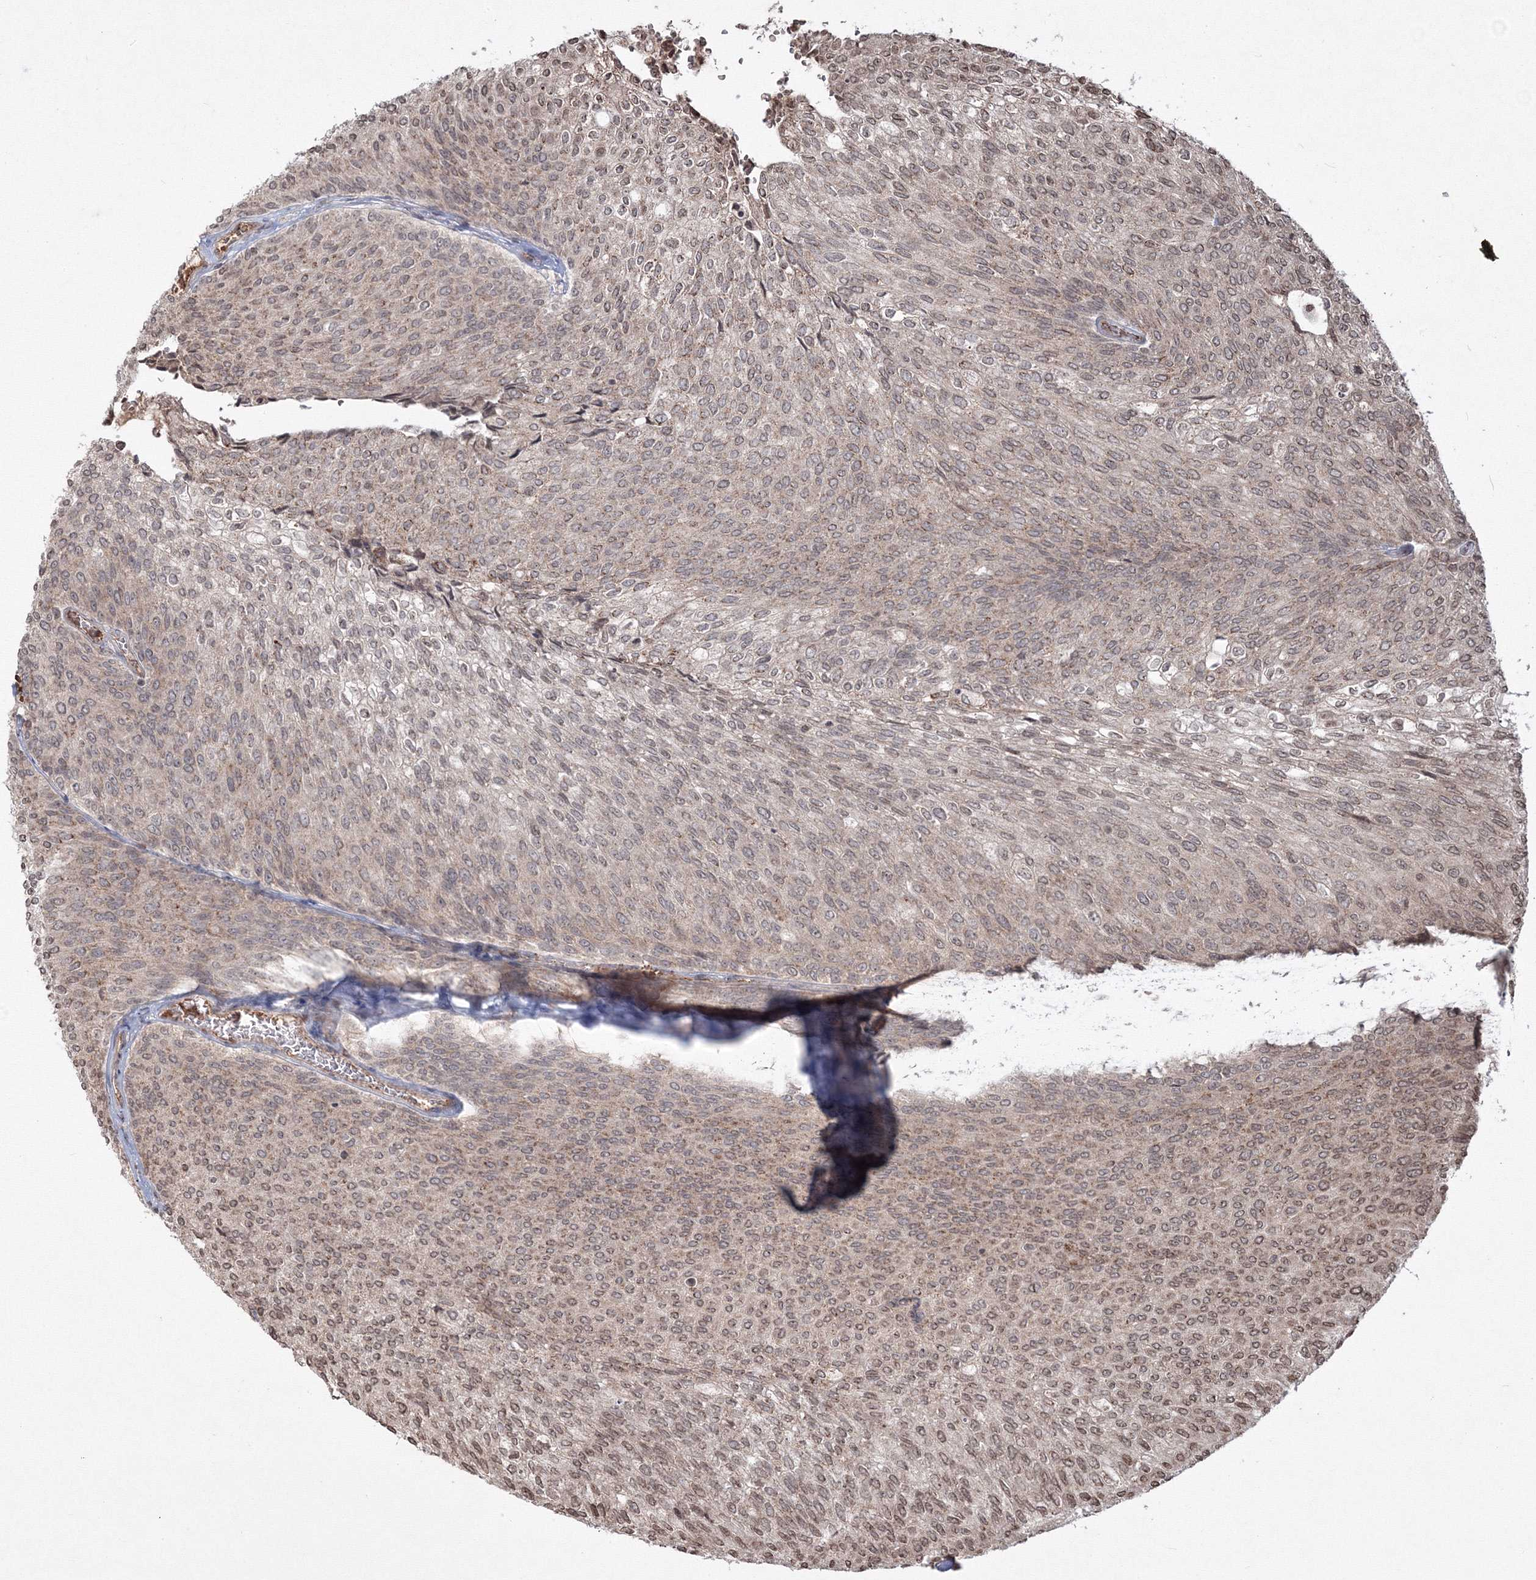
{"staining": {"intensity": "weak", "quantity": "25%-75%", "location": "cytoplasmic/membranous,nuclear"}, "tissue": "urothelial cancer", "cell_type": "Tumor cells", "image_type": "cancer", "snomed": [{"axis": "morphology", "description": "Urothelial carcinoma, Low grade"}, {"axis": "topography", "description": "Urinary bladder"}], "caption": "Protein staining exhibits weak cytoplasmic/membranous and nuclear staining in approximately 25%-75% of tumor cells in urothelial cancer. The staining is performed using DAB (3,3'-diaminobenzidine) brown chromogen to label protein expression. The nuclei are counter-stained blue using hematoxylin.", "gene": "PEX13", "patient": {"sex": "female", "age": 79}}